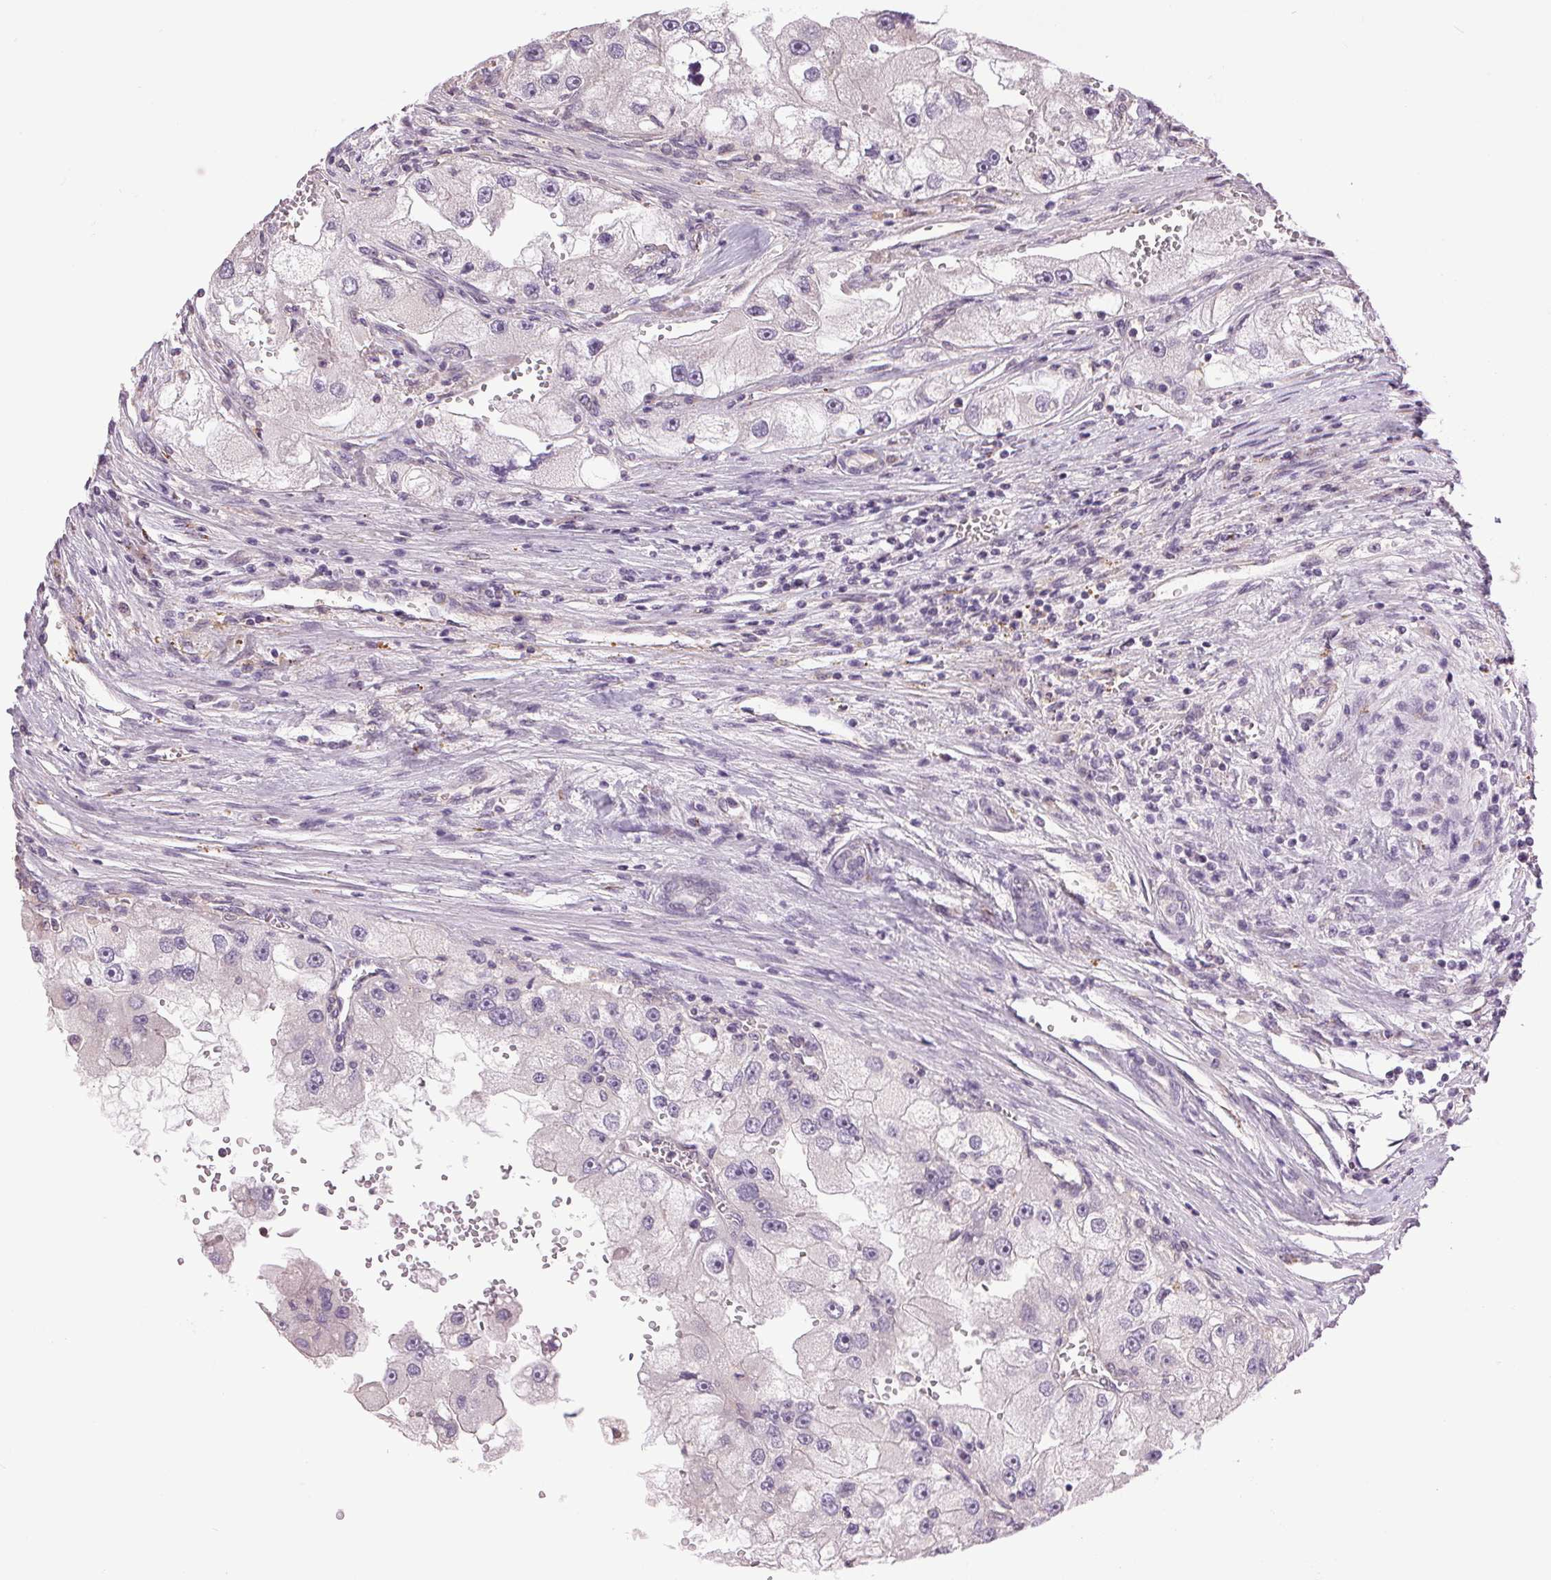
{"staining": {"intensity": "negative", "quantity": "none", "location": "none"}, "tissue": "renal cancer", "cell_type": "Tumor cells", "image_type": "cancer", "snomed": [{"axis": "morphology", "description": "Adenocarcinoma, NOS"}, {"axis": "topography", "description": "Kidney"}], "caption": "High magnification brightfield microscopy of renal cancer stained with DAB (brown) and counterstained with hematoxylin (blue): tumor cells show no significant expression.", "gene": "GOLPH3", "patient": {"sex": "male", "age": 63}}